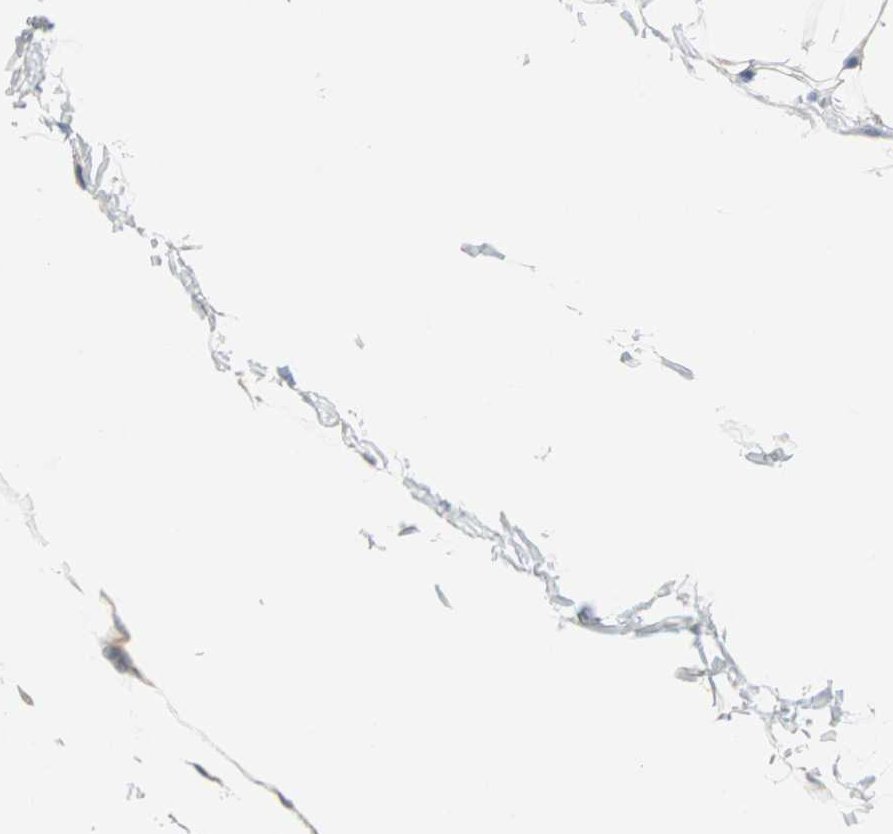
{"staining": {"intensity": "weak", "quantity": "<25%", "location": "cytoplasmic/membranous"}, "tissue": "adipose tissue", "cell_type": "Adipocytes", "image_type": "normal", "snomed": [{"axis": "morphology", "description": "Normal tissue, NOS"}, {"axis": "topography", "description": "Soft tissue"}], "caption": "High magnification brightfield microscopy of normal adipose tissue stained with DAB (brown) and counterstained with hematoxylin (blue): adipocytes show no significant positivity. (Stains: DAB IHC with hematoxylin counter stain, Microscopy: brightfield microscopy at high magnification).", "gene": "MPI", "patient": {"sex": "male", "age": 26}}